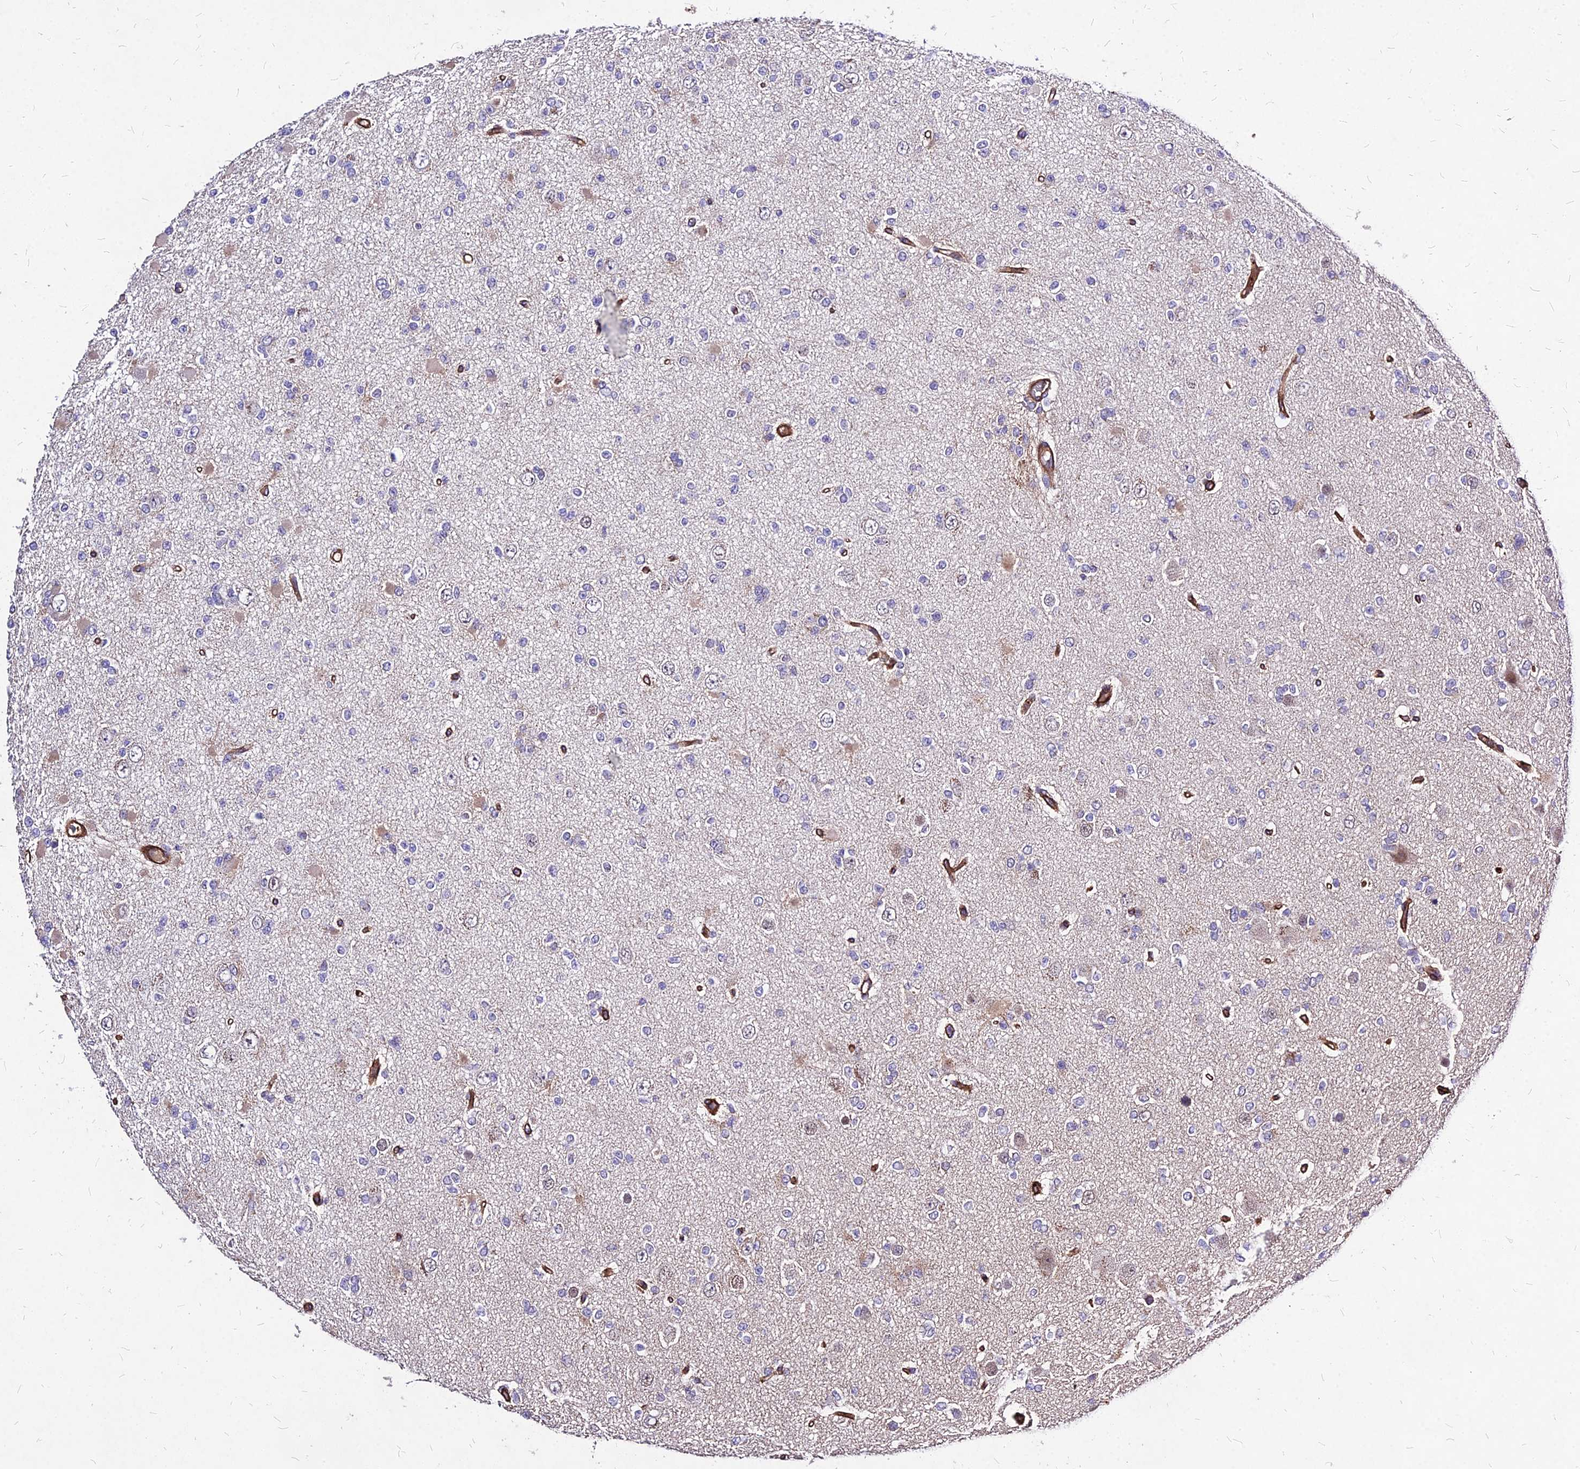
{"staining": {"intensity": "negative", "quantity": "none", "location": "none"}, "tissue": "glioma", "cell_type": "Tumor cells", "image_type": "cancer", "snomed": [{"axis": "morphology", "description": "Glioma, malignant, Low grade"}, {"axis": "topography", "description": "Brain"}], "caption": "DAB (3,3'-diaminobenzidine) immunohistochemical staining of malignant glioma (low-grade) exhibits no significant positivity in tumor cells. (DAB (3,3'-diaminobenzidine) immunohistochemistry with hematoxylin counter stain).", "gene": "EFCC1", "patient": {"sex": "female", "age": 22}}